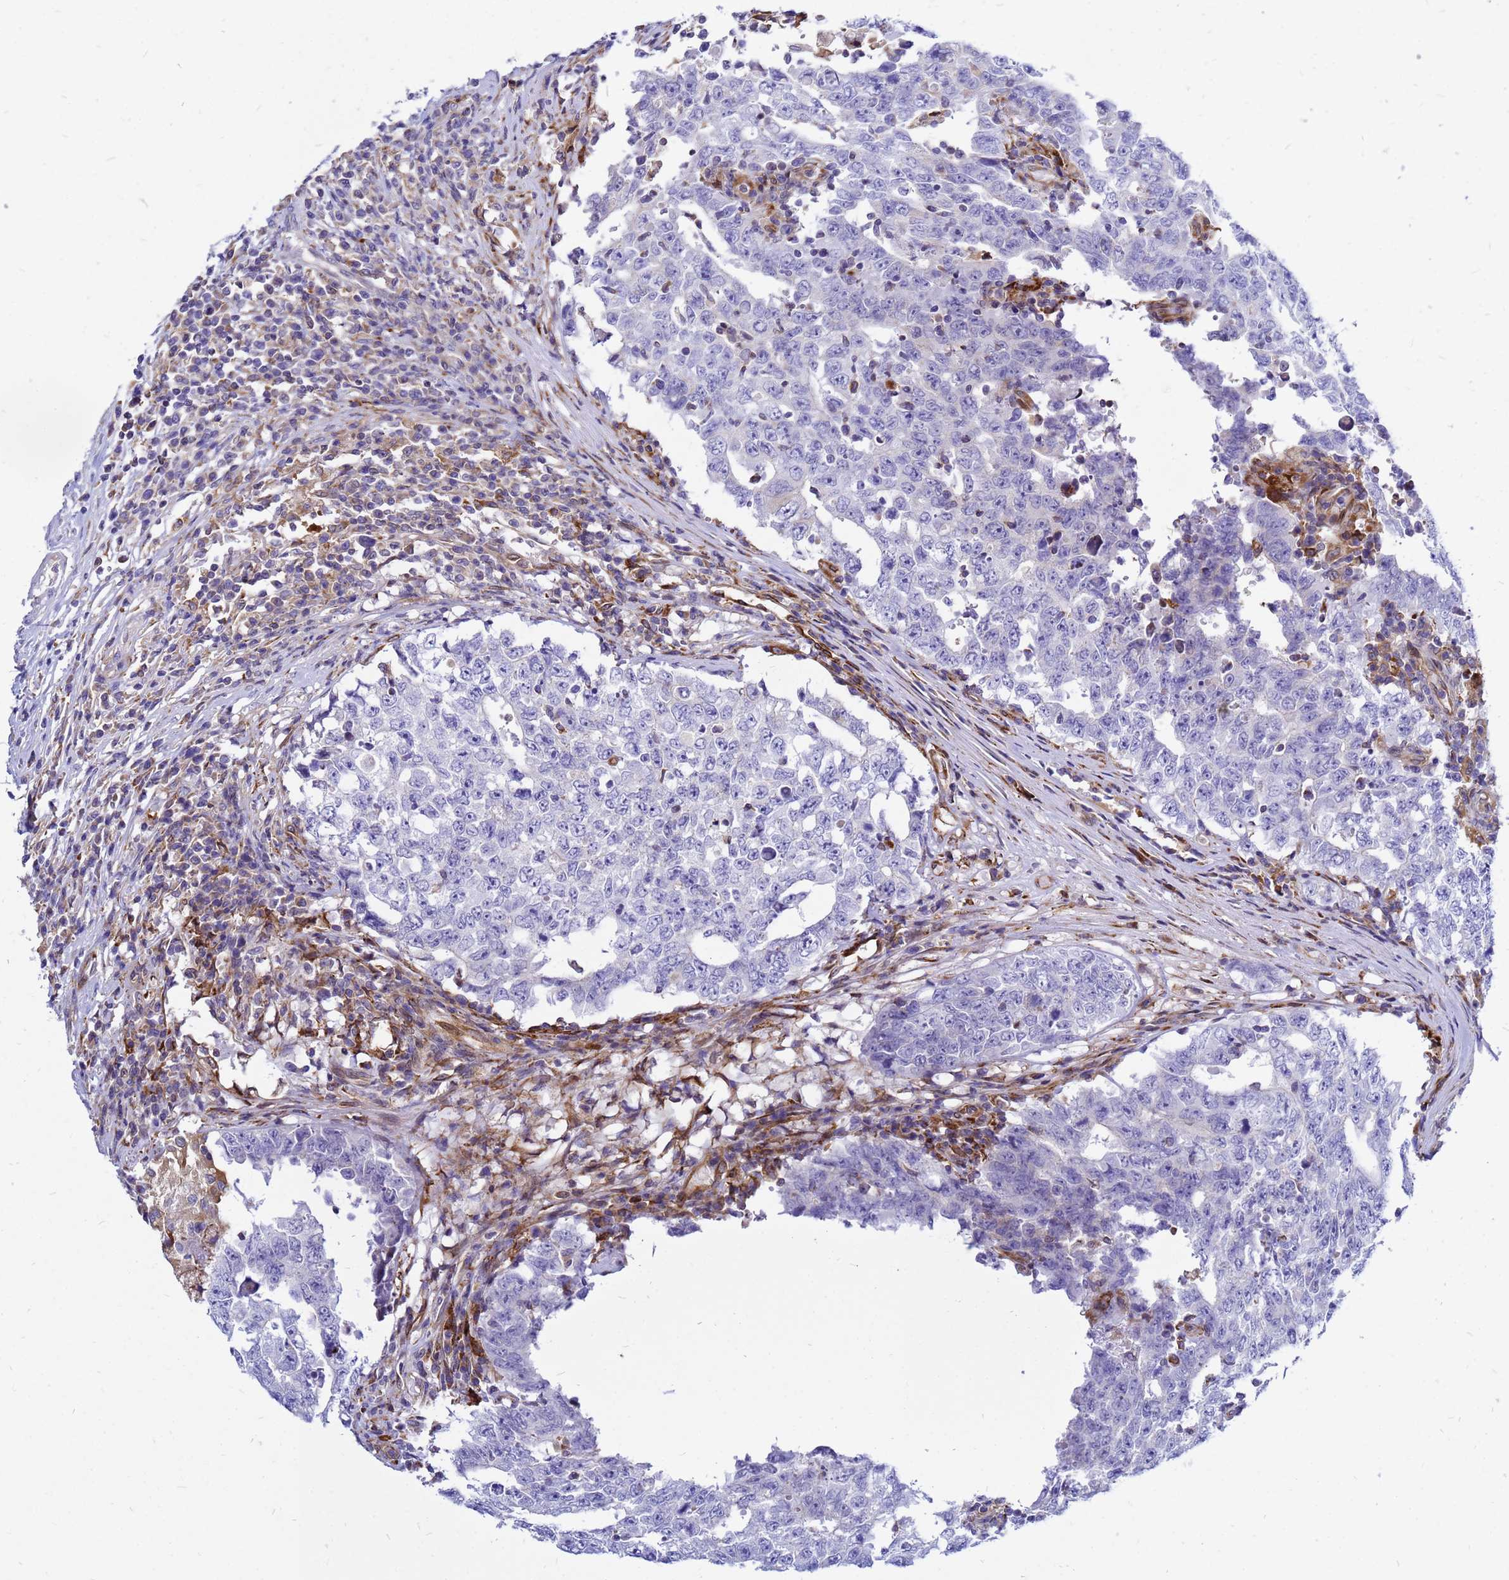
{"staining": {"intensity": "negative", "quantity": "none", "location": "none"}, "tissue": "testis cancer", "cell_type": "Tumor cells", "image_type": "cancer", "snomed": [{"axis": "morphology", "description": "Carcinoma, Embryonal, NOS"}, {"axis": "topography", "description": "Testis"}], "caption": "Tumor cells are negative for brown protein staining in testis cancer. Brightfield microscopy of immunohistochemistry (IHC) stained with DAB (3,3'-diaminobenzidine) (brown) and hematoxylin (blue), captured at high magnification.", "gene": "FHIP1A", "patient": {"sex": "male", "age": 26}}